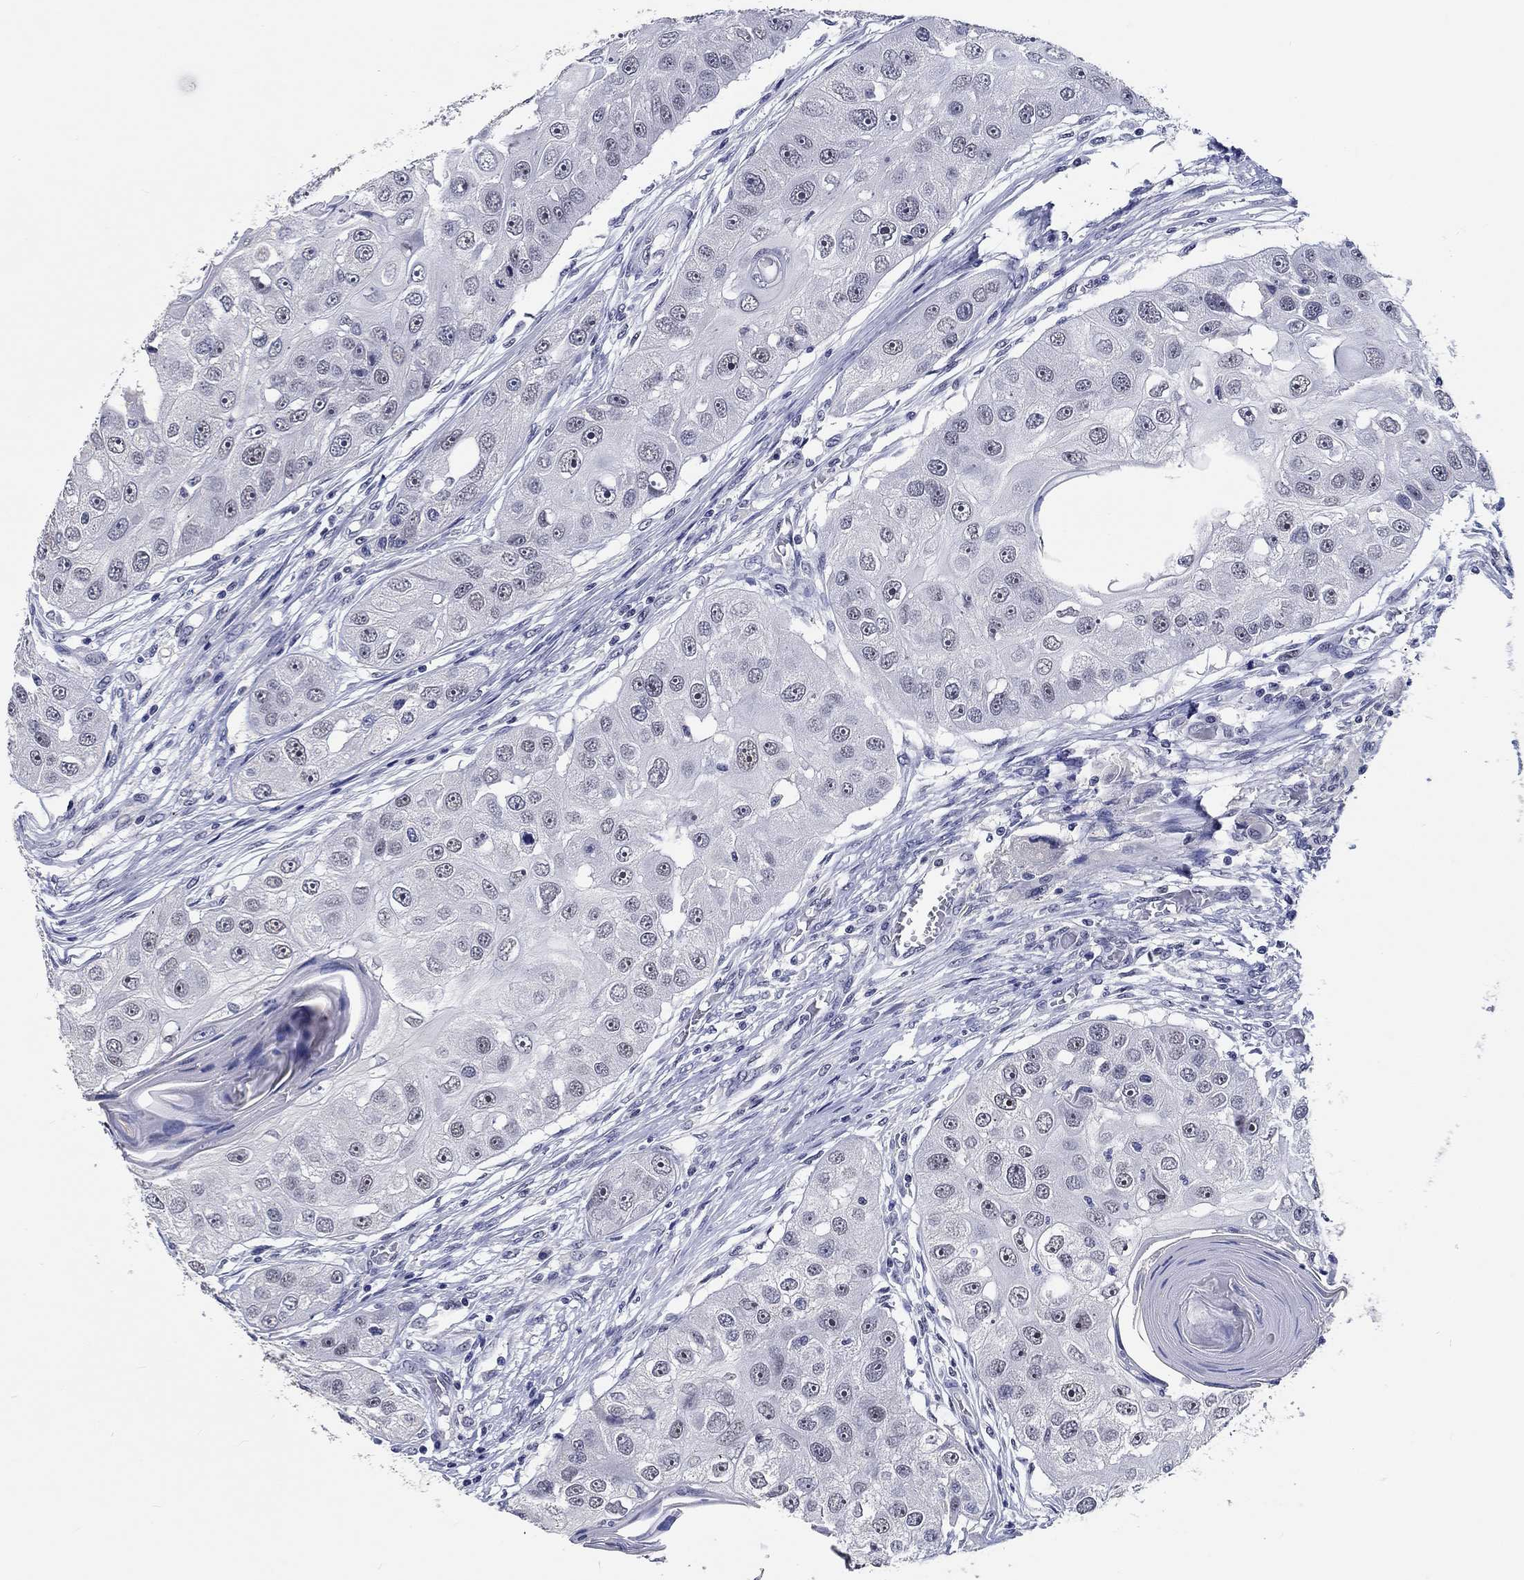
{"staining": {"intensity": "negative", "quantity": "none", "location": "none"}, "tissue": "head and neck cancer", "cell_type": "Tumor cells", "image_type": "cancer", "snomed": [{"axis": "morphology", "description": "Normal tissue, NOS"}, {"axis": "morphology", "description": "Squamous cell carcinoma, NOS"}, {"axis": "topography", "description": "Skeletal muscle"}, {"axis": "topography", "description": "Head-Neck"}], "caption": "Photomicrograph shows no protein expression in tumor cells of head and neck cancer tissue. The staining is performed using DAB (3,3'-diaminobenzidine) brown chromogen with nuclei counter-stained in using hematoxylin.", "gene": "GRIN1", "patient": {"sex": "male", "age": 51}}